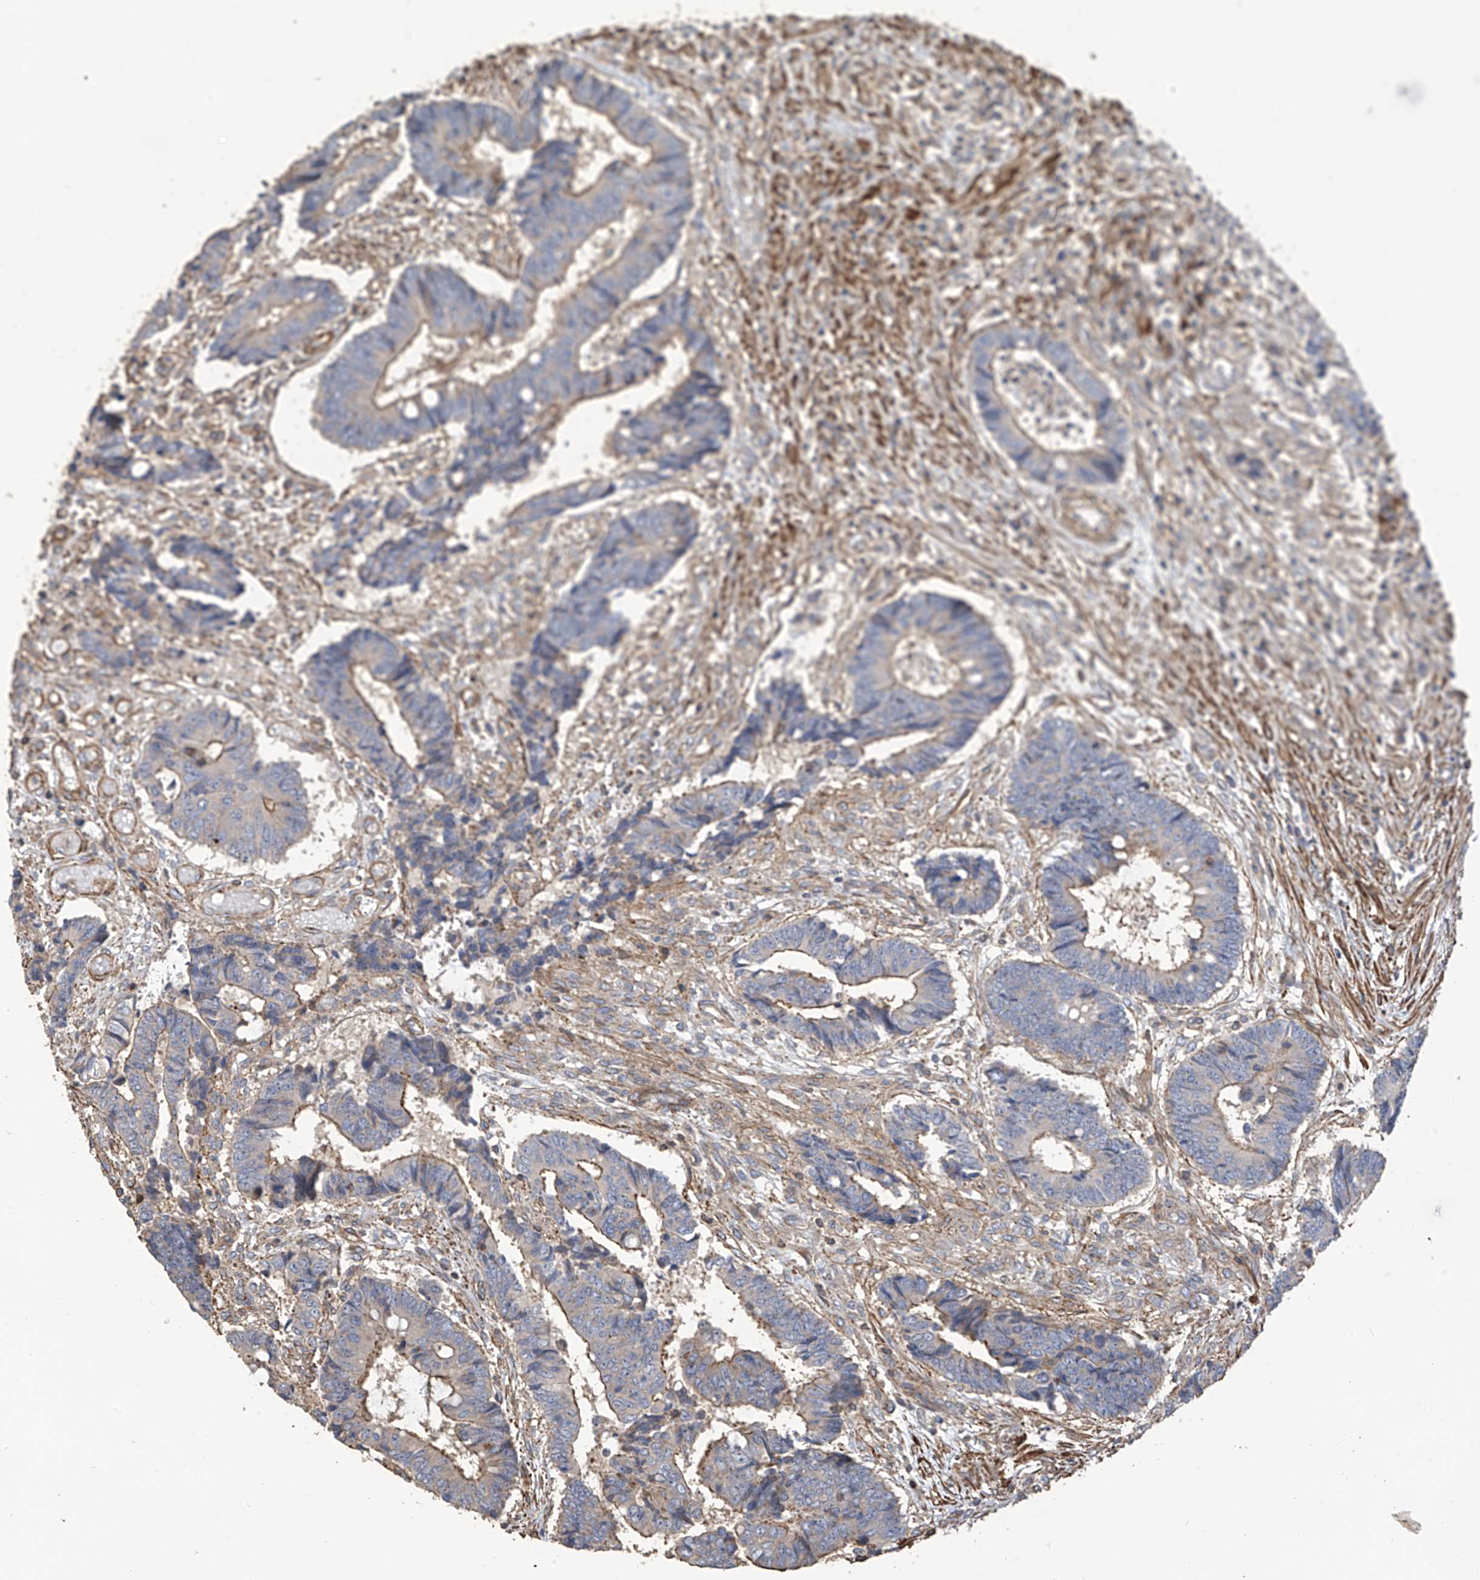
{"staining": {"intensity": "moderate", "quantity": "25%-75%", "location": "cytoplasmic/membranous"}, "tissue": "colorectal cancer", "cell_type": "Tumor cells", "image_type": "cancer", "snomed": [{"axis": "morphology", "description": "Adenocarcinoma, NOS"}, {"axis": "topography", "description": "Rectum"}], "caption": "High-power microscopy captured an IHC image of colorectal cancer, revealing moderate cytoplasmic/membranous staining in about 25%-75% of tumor cells.", "gene": "SLC43A3", "patient": {"sex": "male", "age": 84}}